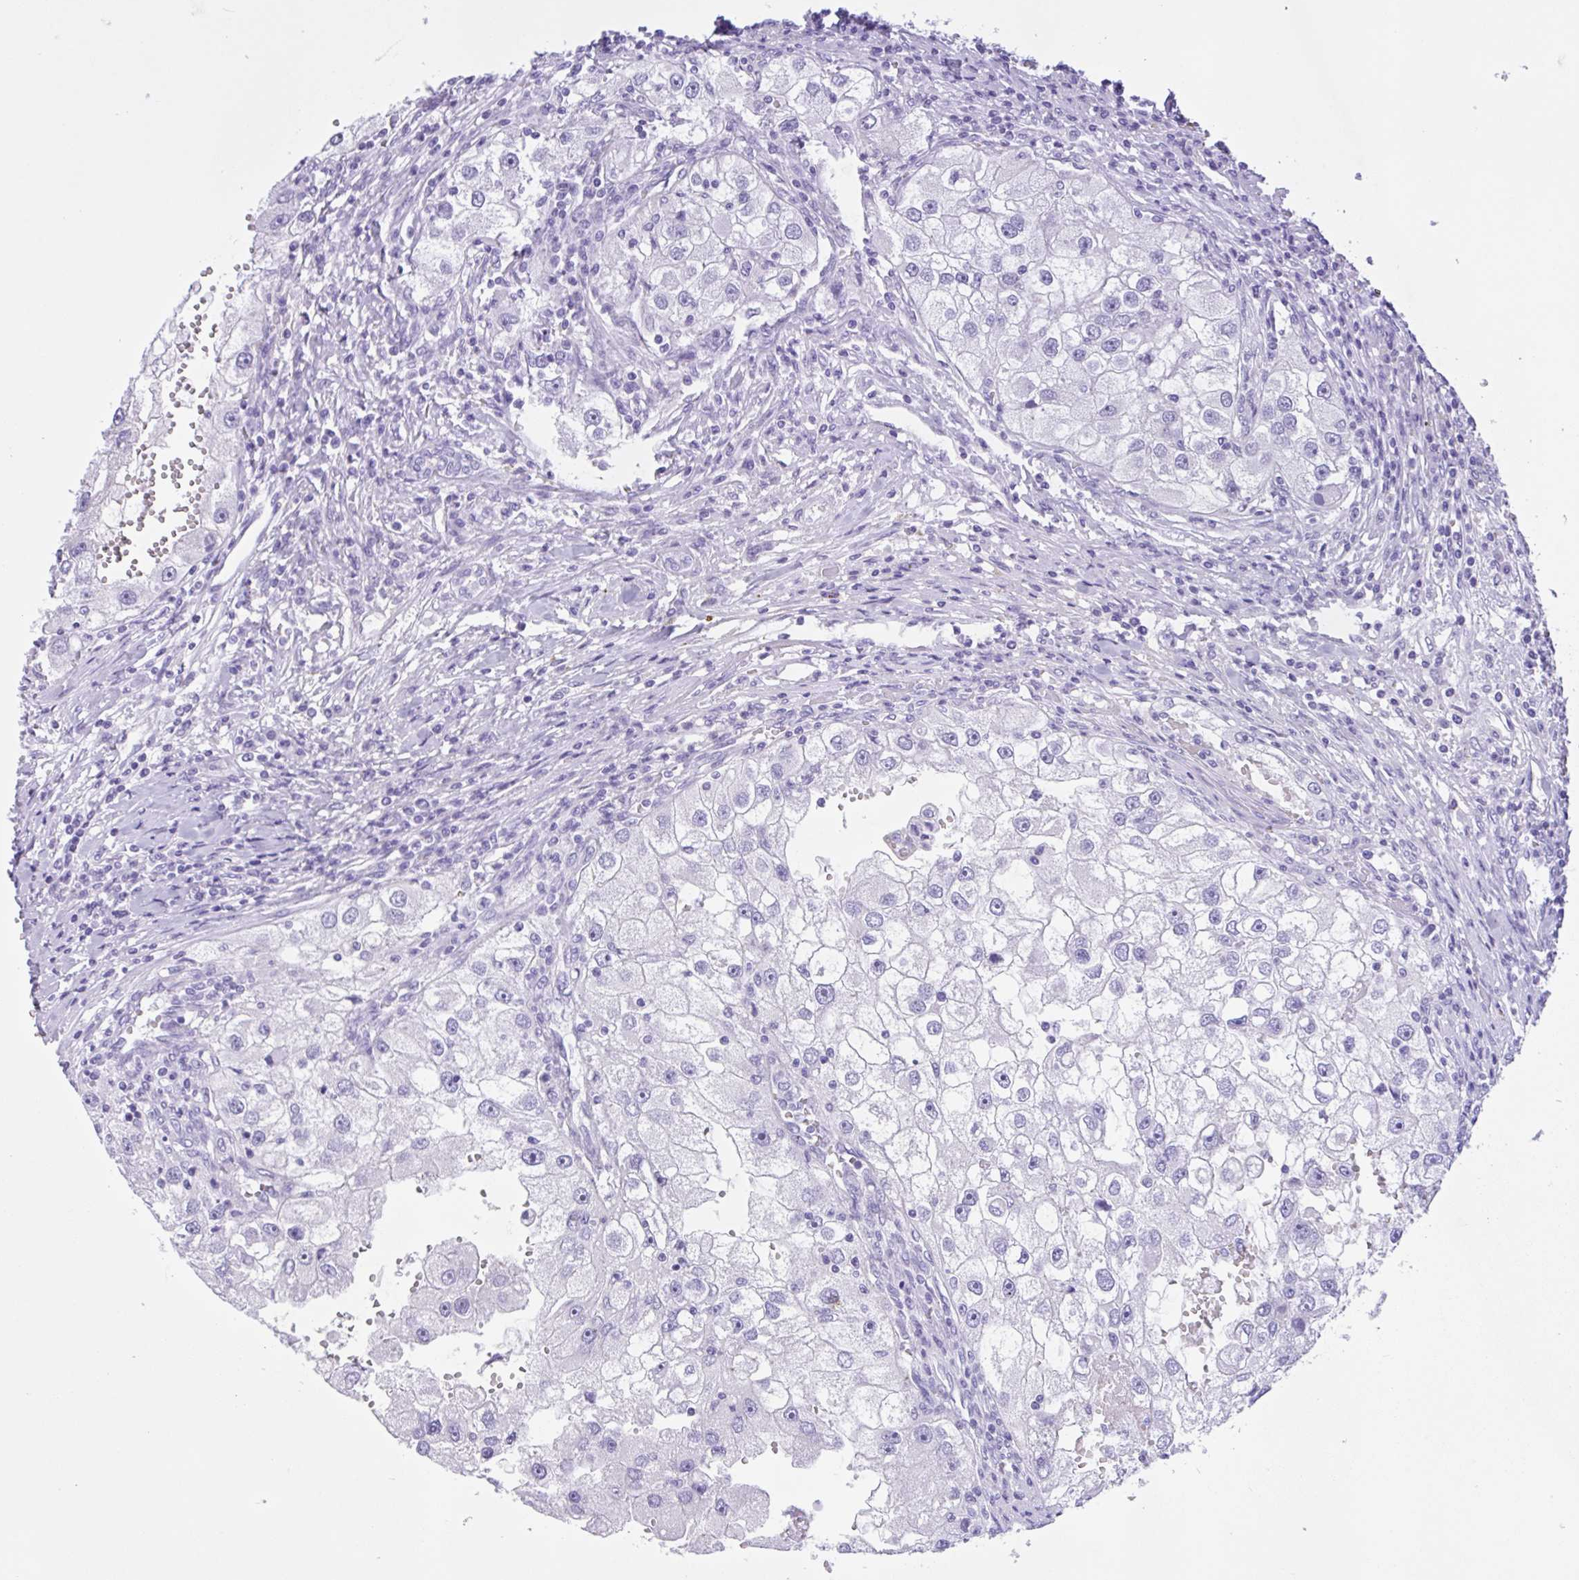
{"staining": {"intensity": "negative", "quantity": "none", "location": "none"}, "tissue": "renal cancer", "cell_type": "Tumor cells", "image_type": "cancer", "snomed": [{"axis": "morphology", "description": "Adenocarcinoma, NOS"}, {"axis": "topography", "description": "Kidney"}], "caption": "Tumor cells show no significant expression in renal adenocarcinoma.", "gene": "ZNF319", "patient": {"sex": "male", "age": 63}}